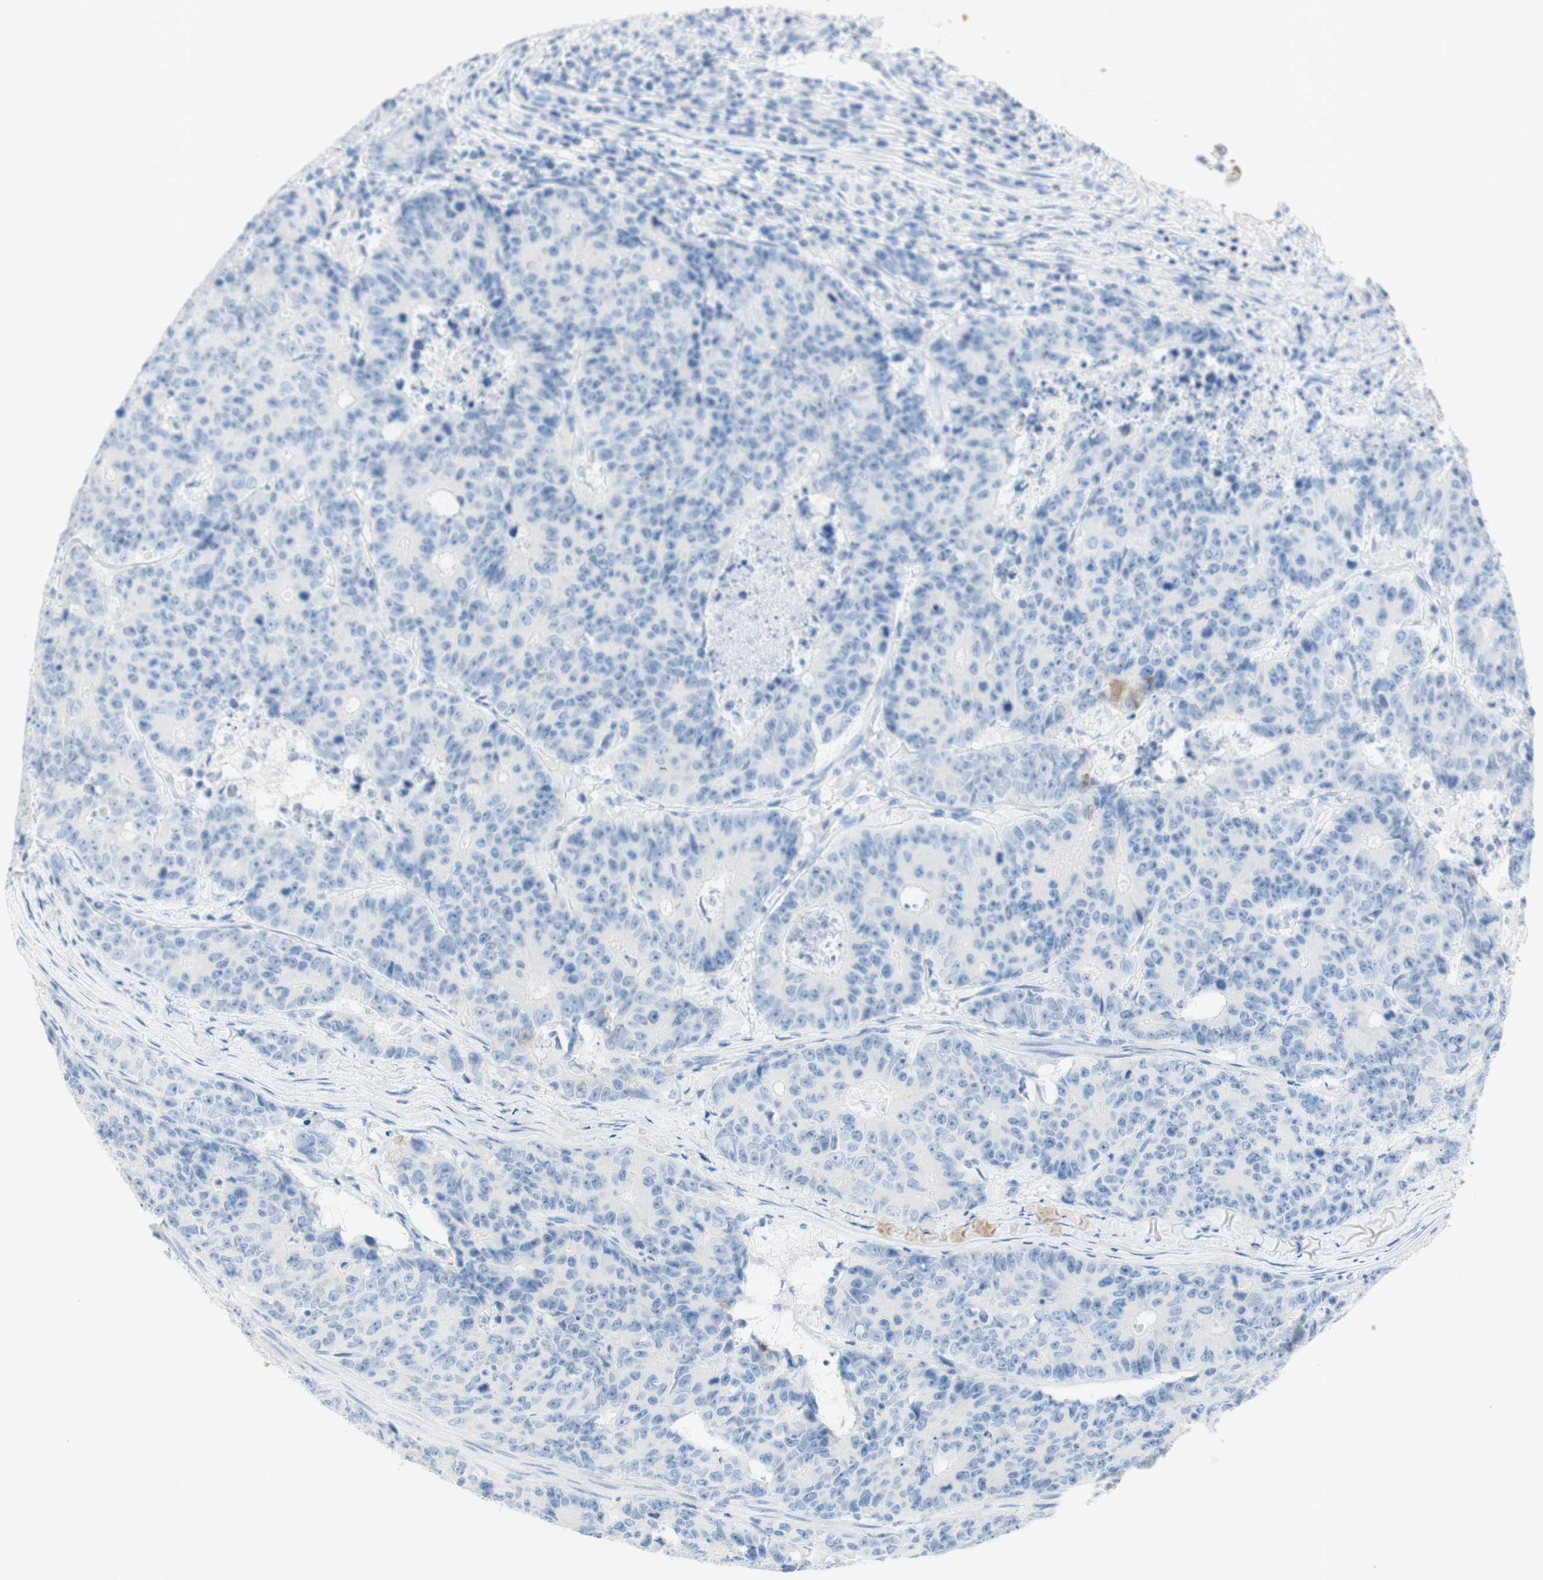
{"staining": {"intensity": "negative", "quantity": "none", "location": "none"}, "tissue": "colorectal cancer", "cell_type": "Tumor cells", "image_type": "cancer", "snomed": [{"axis": "morphology", "description": "Adenocarcinoma, NOS"}, {"axis": "topography", "description": "Colon"}], "caption": "High power microscopy histopathology image of an immunohistochemistry photomicrograph of colorectal cancer, revealing no significant positivity in tumor cells.", "gene": "POLR2J3", "patient": {"sex": "female", "age": 86}}